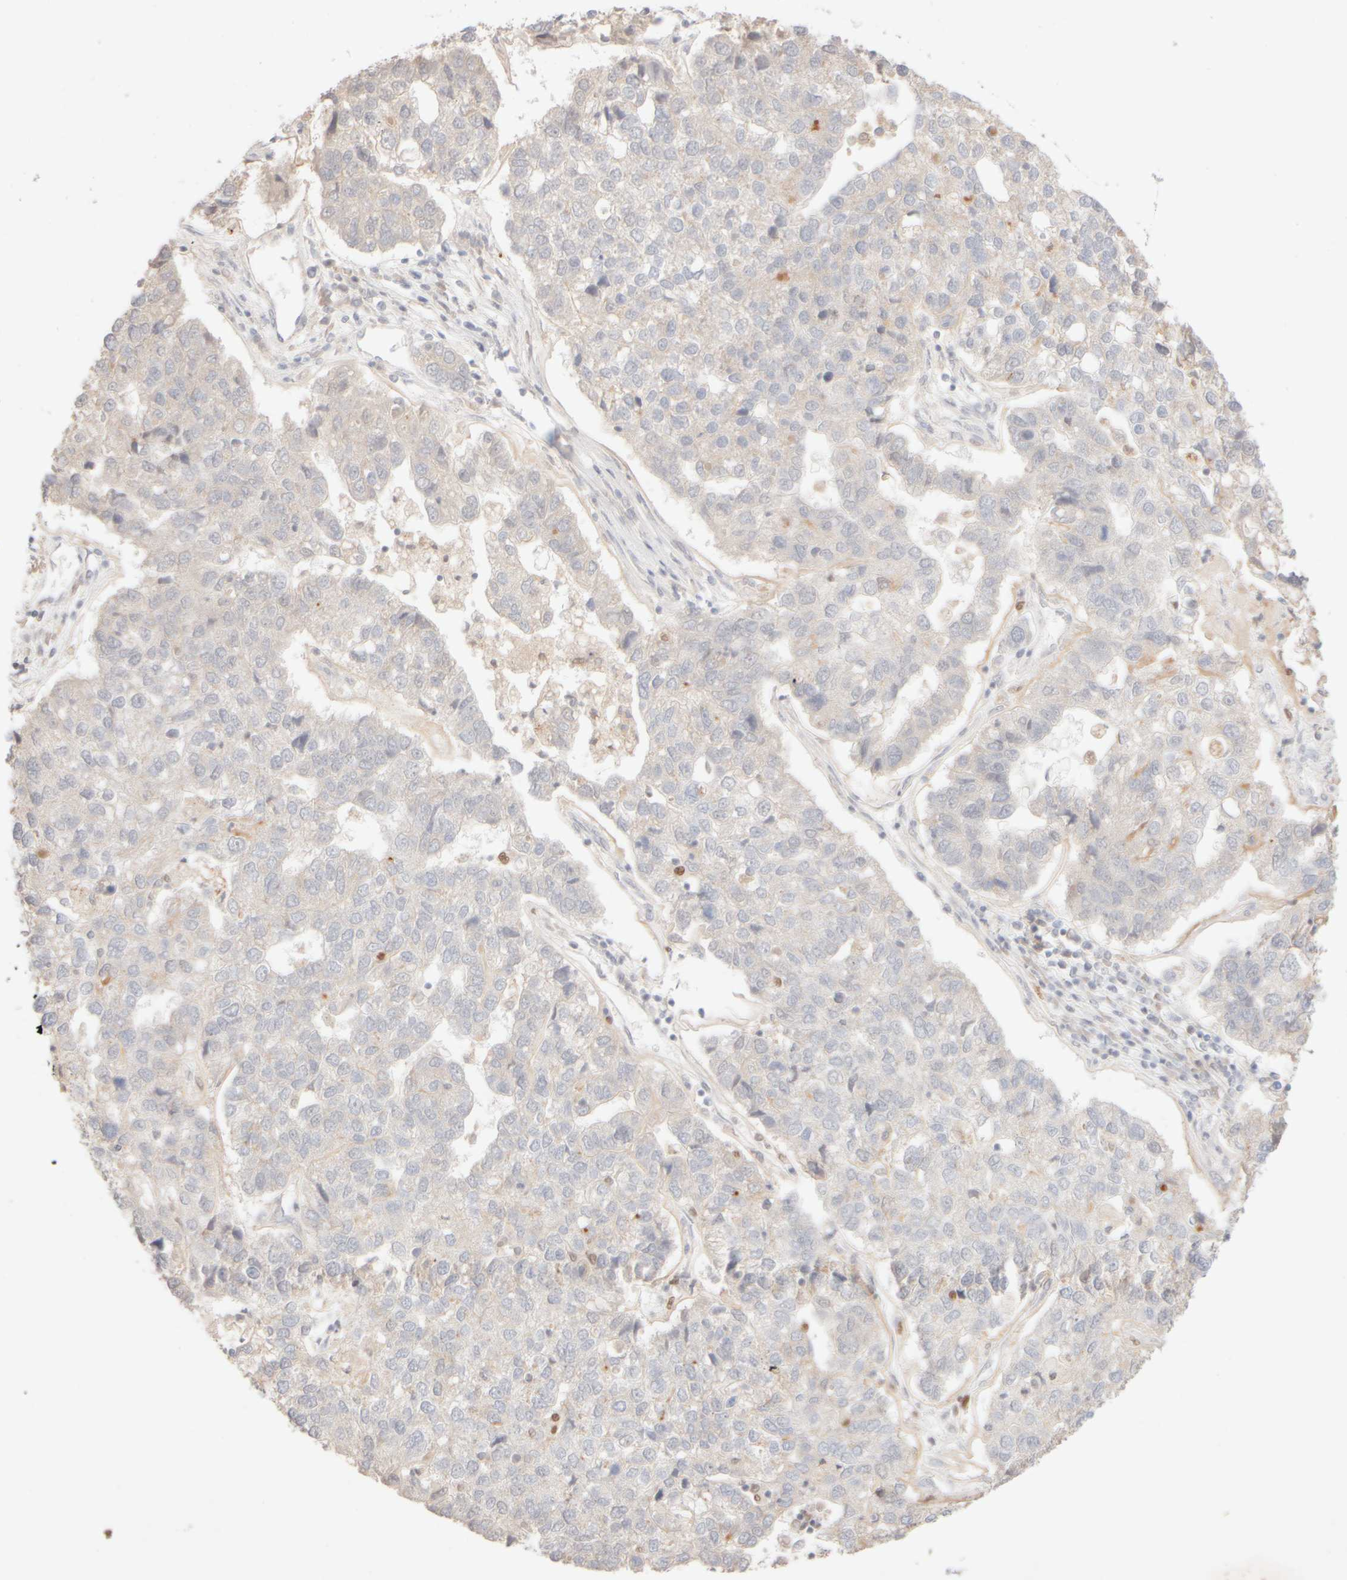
{"staining": {"intensity": "negative", "quantity": "none", "location": "none"}, "tissue": "pancreatic cancer", "cell_type": "Tumor cells", "image_type": "cancer", "snomed": [{"axis": "morphology", "description": "Adenocarcinoma, NOS"}, {"axis": "topography", "description": "Pancreas"}], "caption": "This is an IHC histopathology image of pancreatic cancer. There is no expression in tumor cells.", "gene": "SNTB1", "patient": {"sex": "female", "age": 61}}